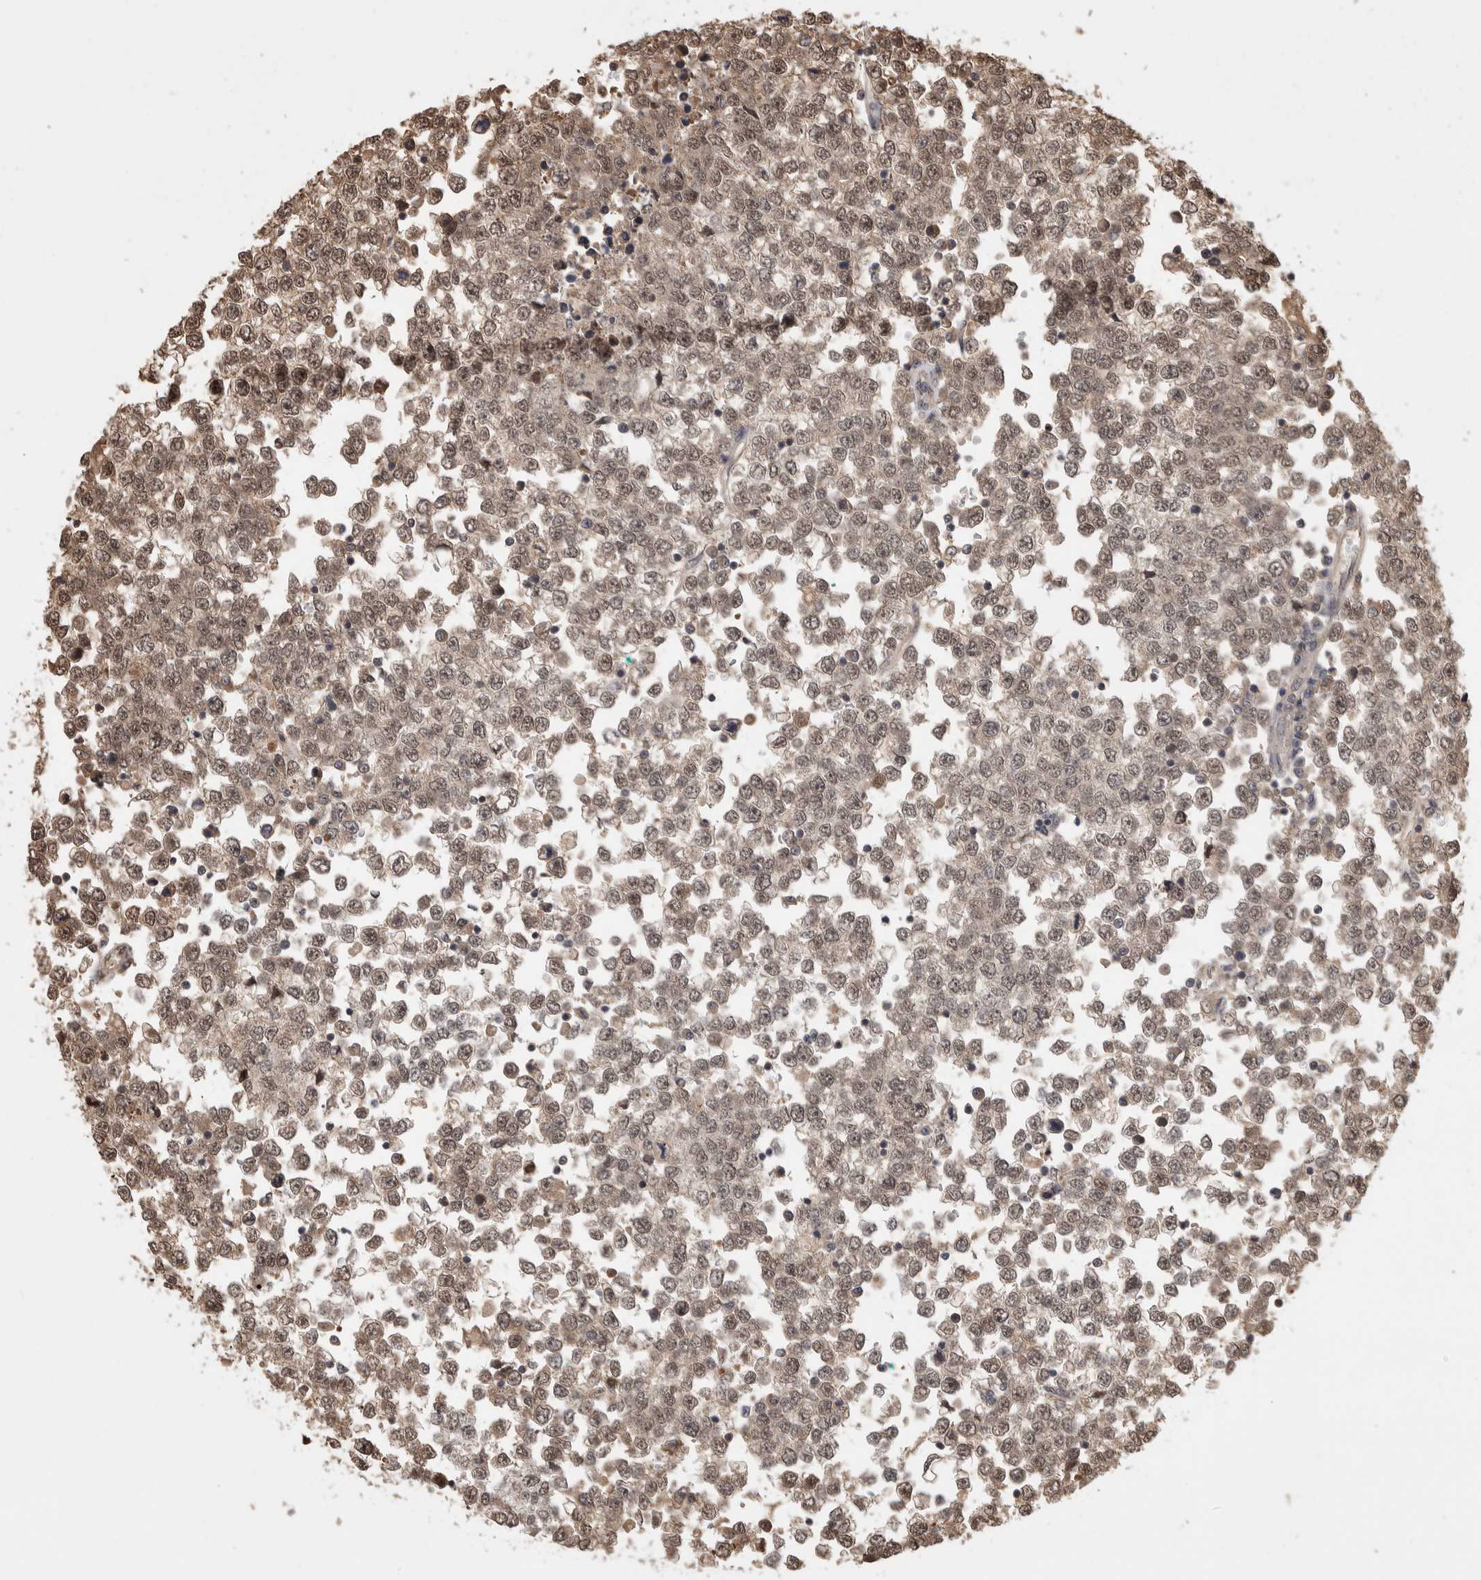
{"staining": {"intensity": "moderate", "quantity": ">75%", "location": "nuclear"}, "tissue": "testis cancer", "cell_type": "Tumor cells", "image_type": "cancer", "snomed": [{"axis": "morphology", "description": "Seminoma, NOS"}, {"axis": "topography", "description": "Testis"}], "caption": "This micrograph exhibits IHC staining of testis seminoma, with medium moderate nuclear positivity in about >75% of tumor cells.", "gene": "ZNF592", "patient": {"sex": "male", "age": 65}}